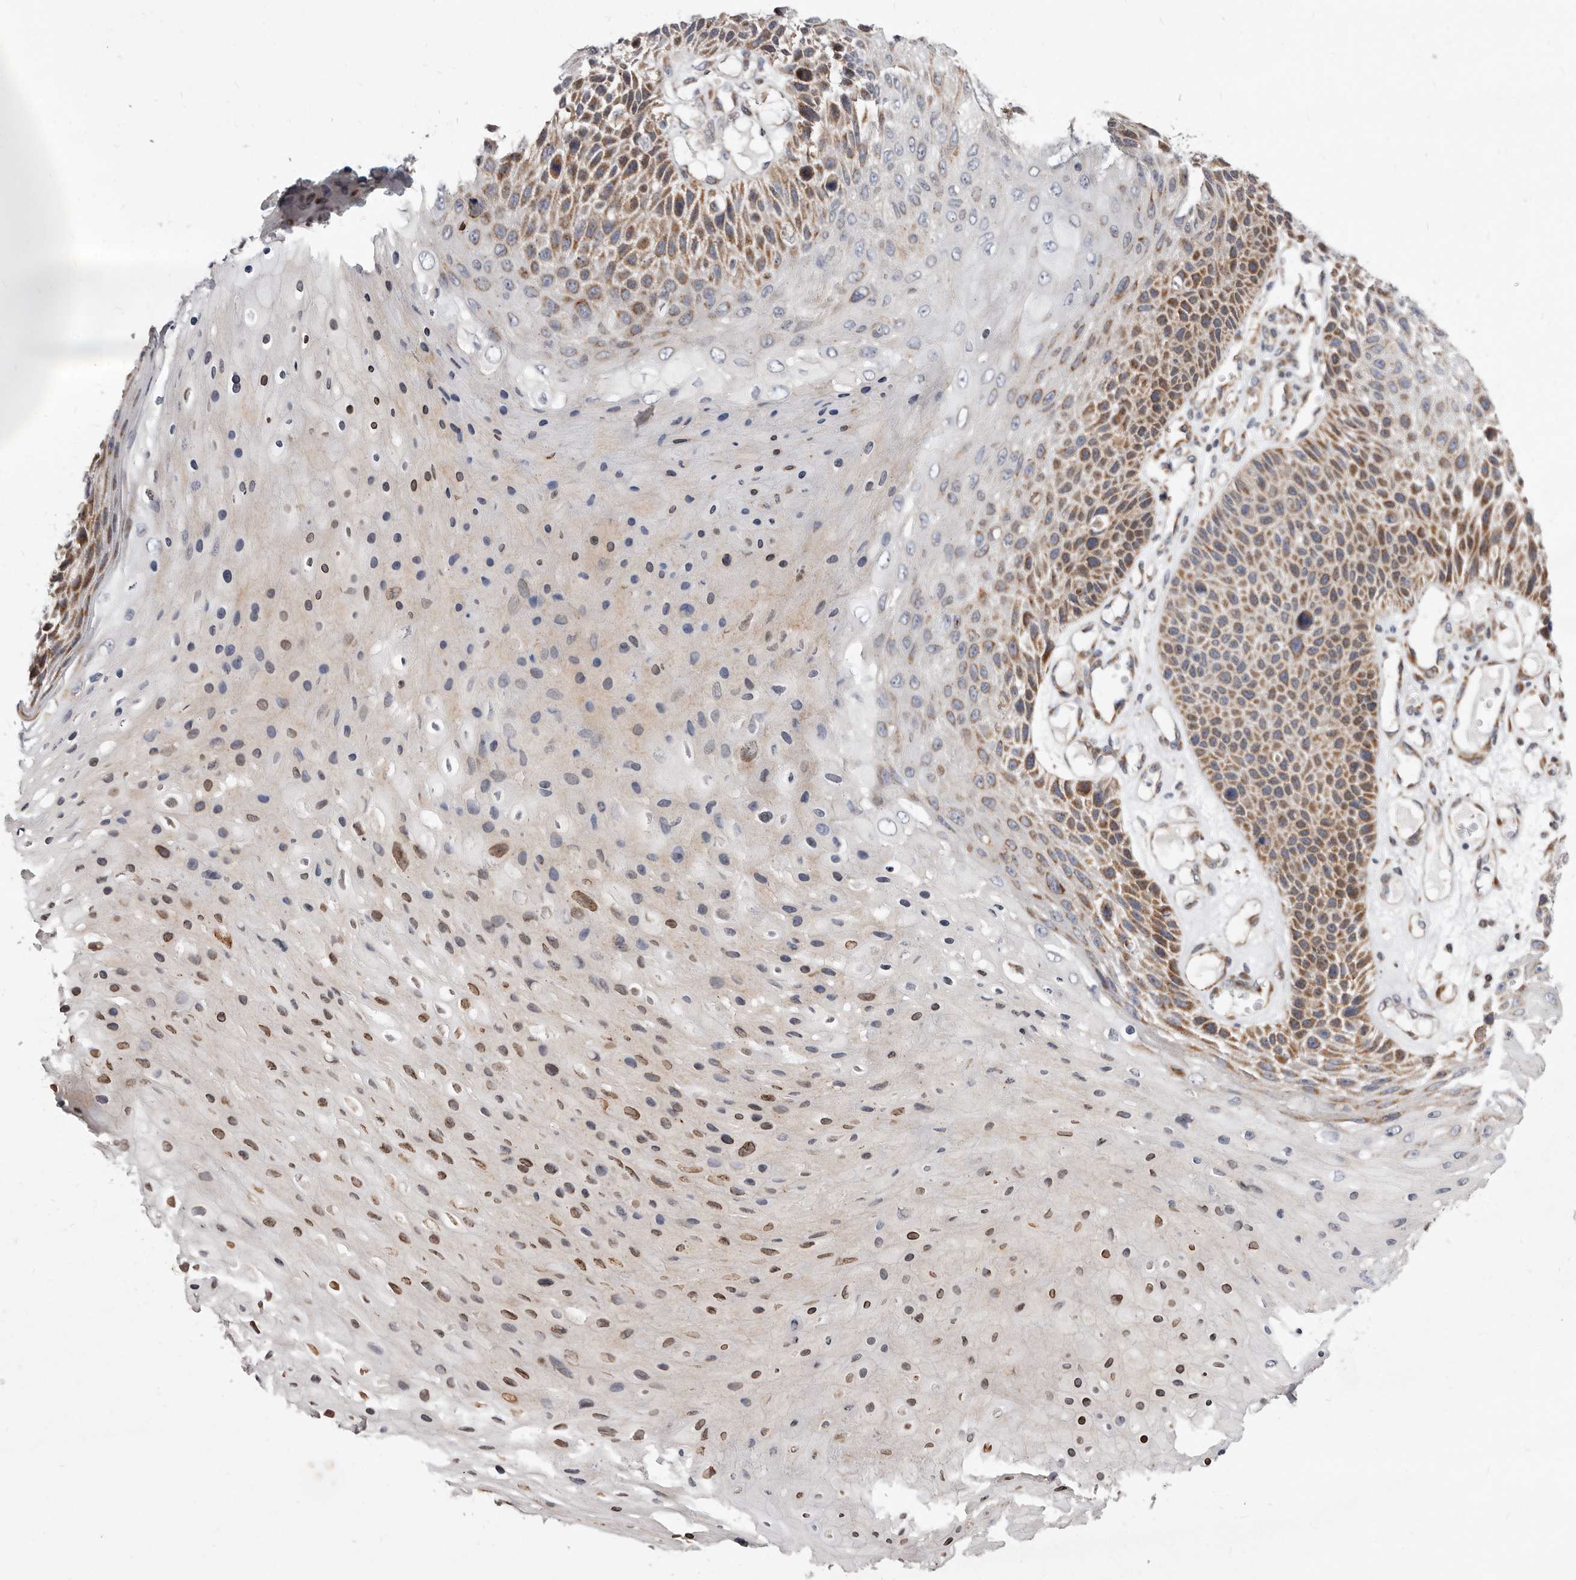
{"staining": {"intensity": "moderate", "quantity": "25%-75%", "location": "cytoplasmic/membranous,nuclear"}, "tissue": "skin cancer", "cell_type": "Tumor cells", "image_type": "cancer", "snomed": [{"axis": "morphology", "description": "Squamous cell carcinoma, NOS"}, {"axis": "topography", "description": "Skin"}], "caption": "This is an image of immunohistochemistry (IHC) staining of skin cancer (squamous cell carcinoma), which shows moderate expression in the cytoplasmic/membranous and nuclear of tumor cells.", "gene": "TIMM17B", "patient": {"sex": "female", "age": 88}}